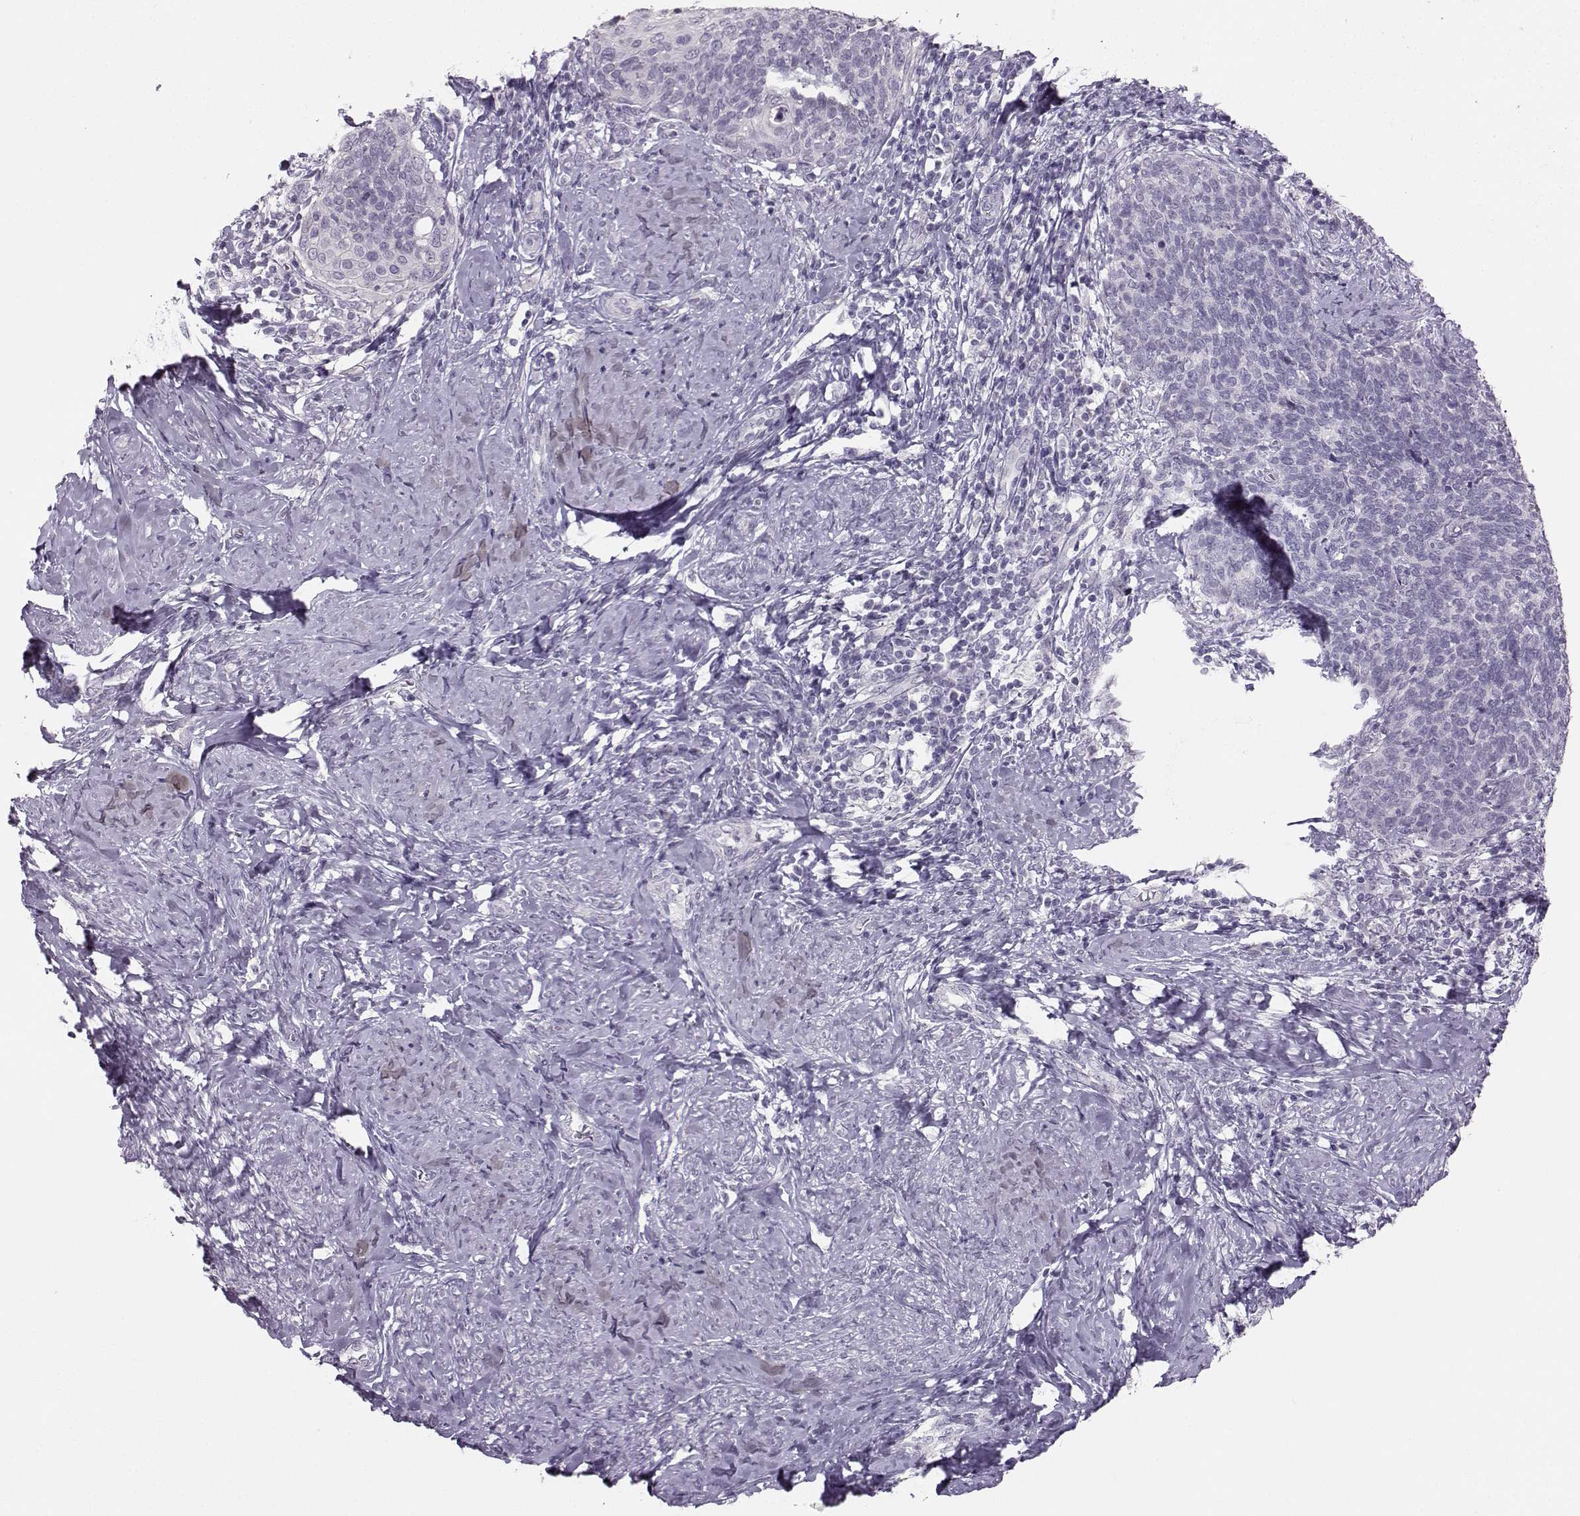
{"staining": {"intensity": "negative", "quantity": "none", "location": "none"}, "tissue": "cervical cancer", "cell_type": "Tumor cells", "image_type": "cancer", "snomed": [{"axis": "morphology", "description": "Normal tissue, NOS"}, {"axis": "morphology", "description": "Squamous cell carcinoma, NOS"}, {"axis": "topography", "description": "Cervix"}], "caption": "Micrograph shows no significant protein staining in tumor cells of cervical squamous cell carcinoma.", "gene": "PKP2", "patient": {"sex": "female", "age": 39}}